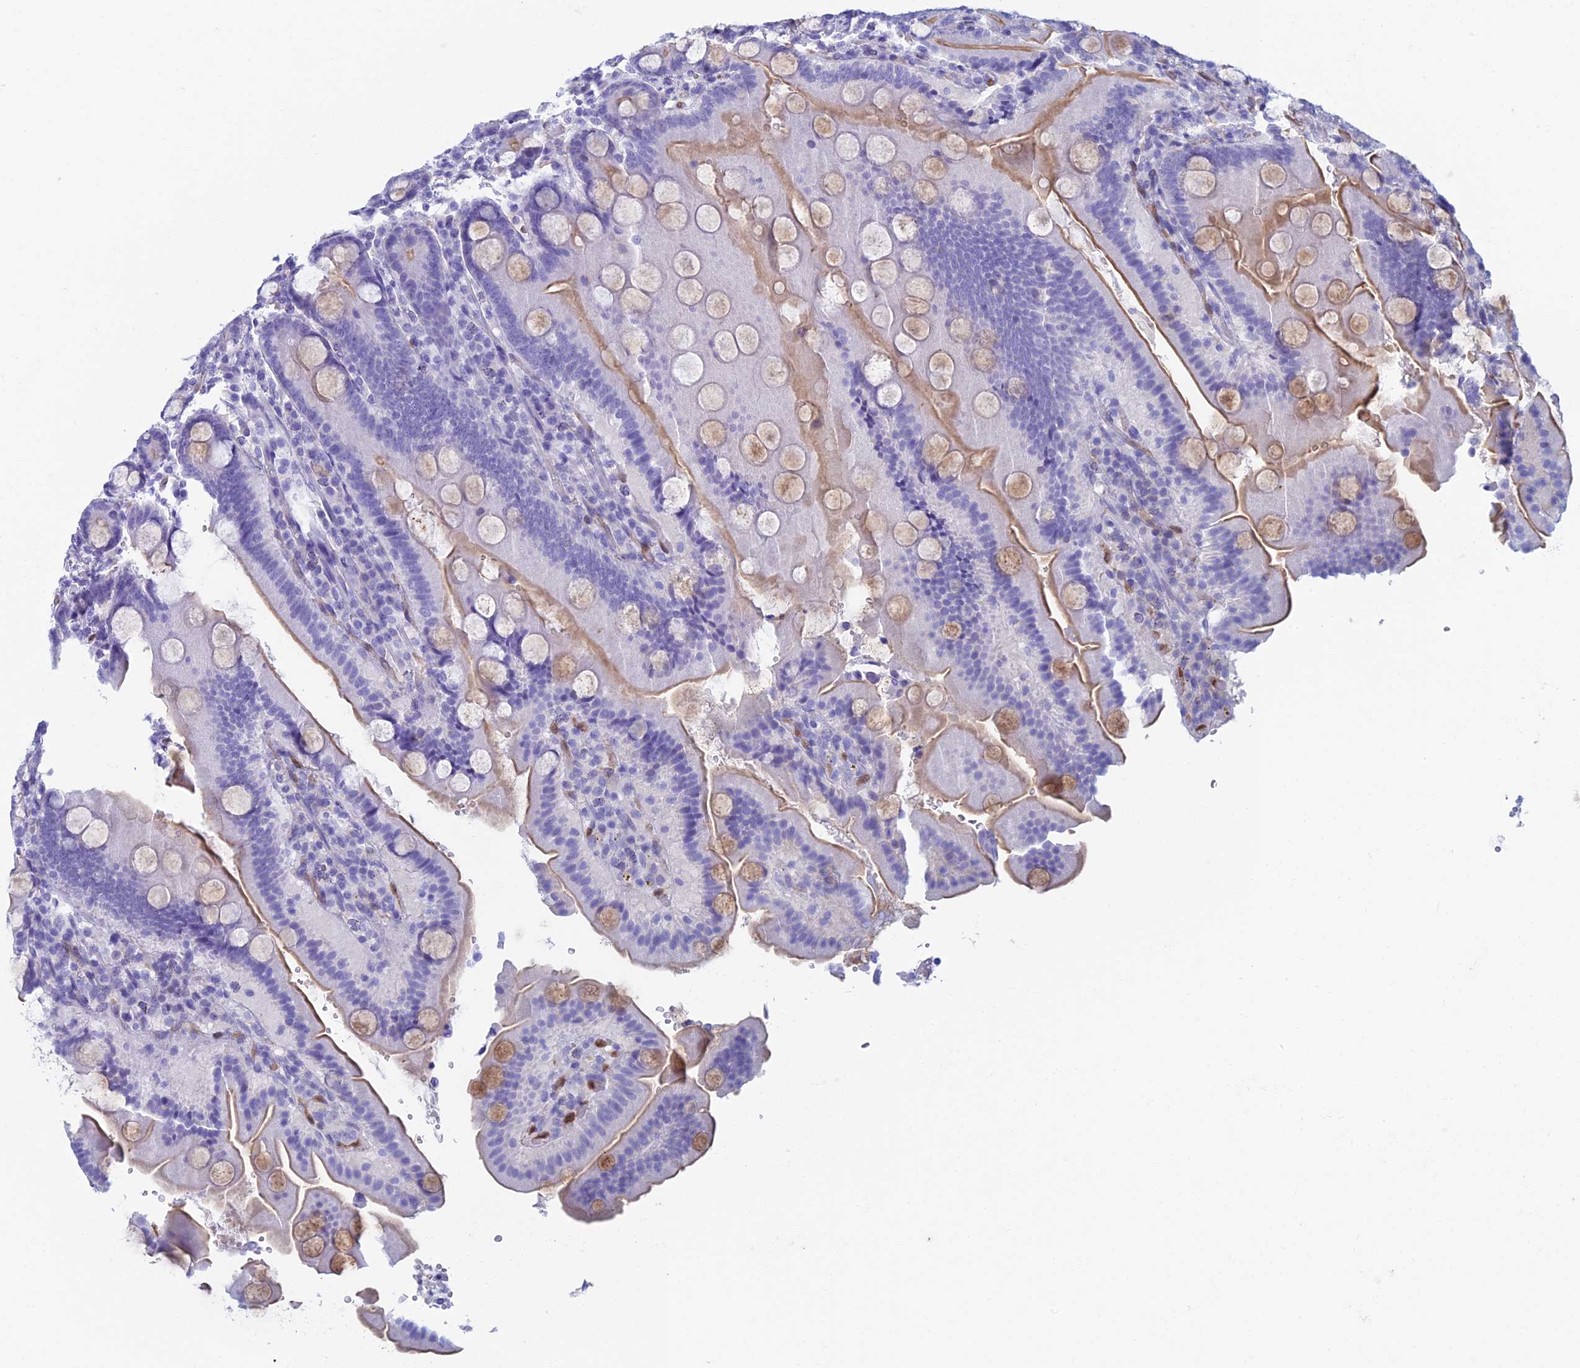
{"staining": {"intensity": "moderate", "quantity": "25%-75%", "location": "cytoplasmic/membranous"}, "tissue": "duodenum", "cell_type": "Glandular cells", "image_type": "normal", "snomed": [{"axis": "morphology", "description": "Normal tissue, NOS"}, {"axis": "topography", "description": "Duodenum"}], "caption": "Protein staining of unremarkable duodenum exhibits moderate cytoplasmic/membranous staining in approximately 25%-75% of glandular cells.", "gene": "KCNK17", "patient": {"sex": "male", "age": 55}}